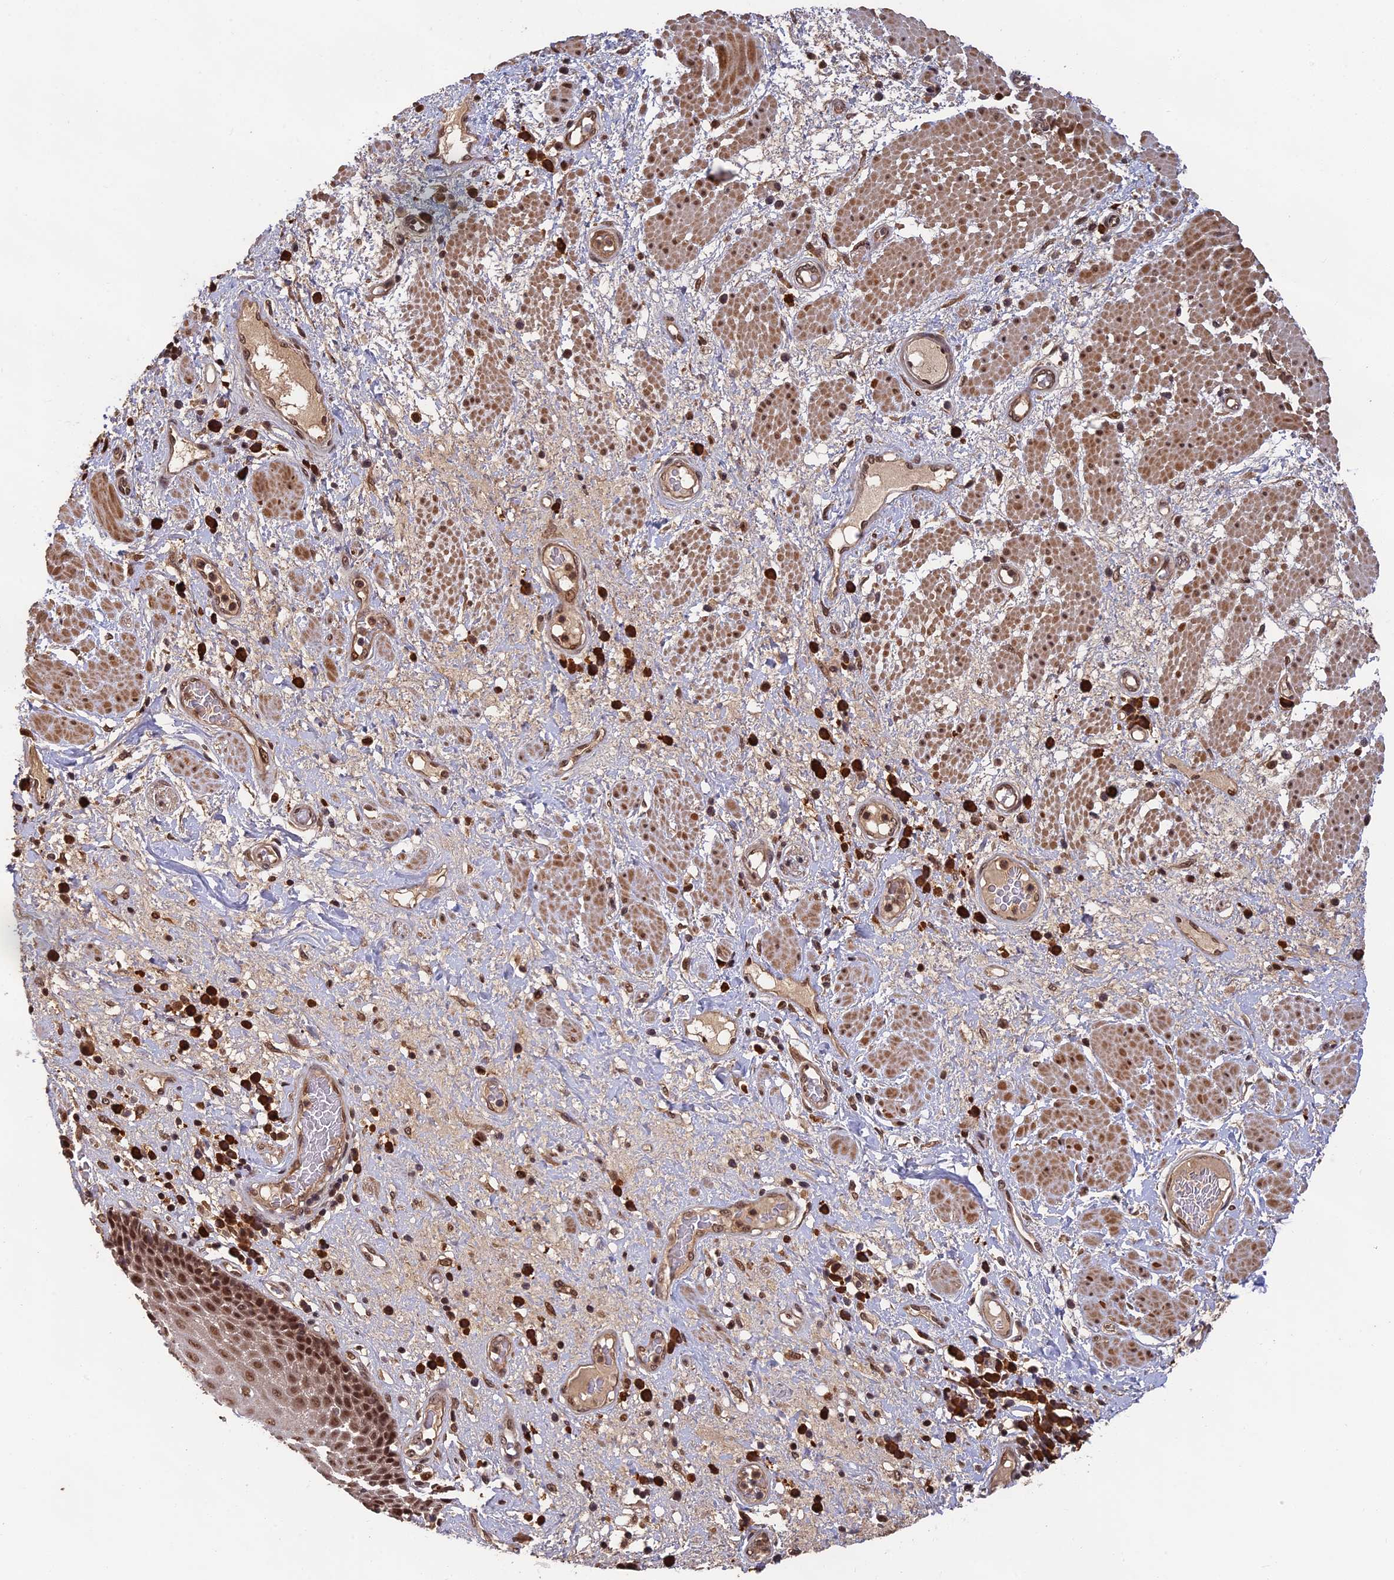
{"staining": {"intensity": "moderate", "quantity": ">75%", "location": "cytoplasmic/membranous,nuclear"}, "tissue": "esophagus", "cell_type": "Squamous epithelial cells", "image_type": "normal", "snomed": [{"axis": "morphology", "description": "Normal tissue, NOS"}, {"axis": "morphology", "description": "Adenocarcinoma, NOS"}, {"axis": "topography", "description": "Esophagus"}], "caption": "Squamous epithelial cells exhibit medium levels of moderate cytoplasmic/membranous,nuclear positivity in about >75% of cells in unremarkable human esophagus.", "gene": "OSBPL1A", "patient": {"sex": "male", "age": 62}}